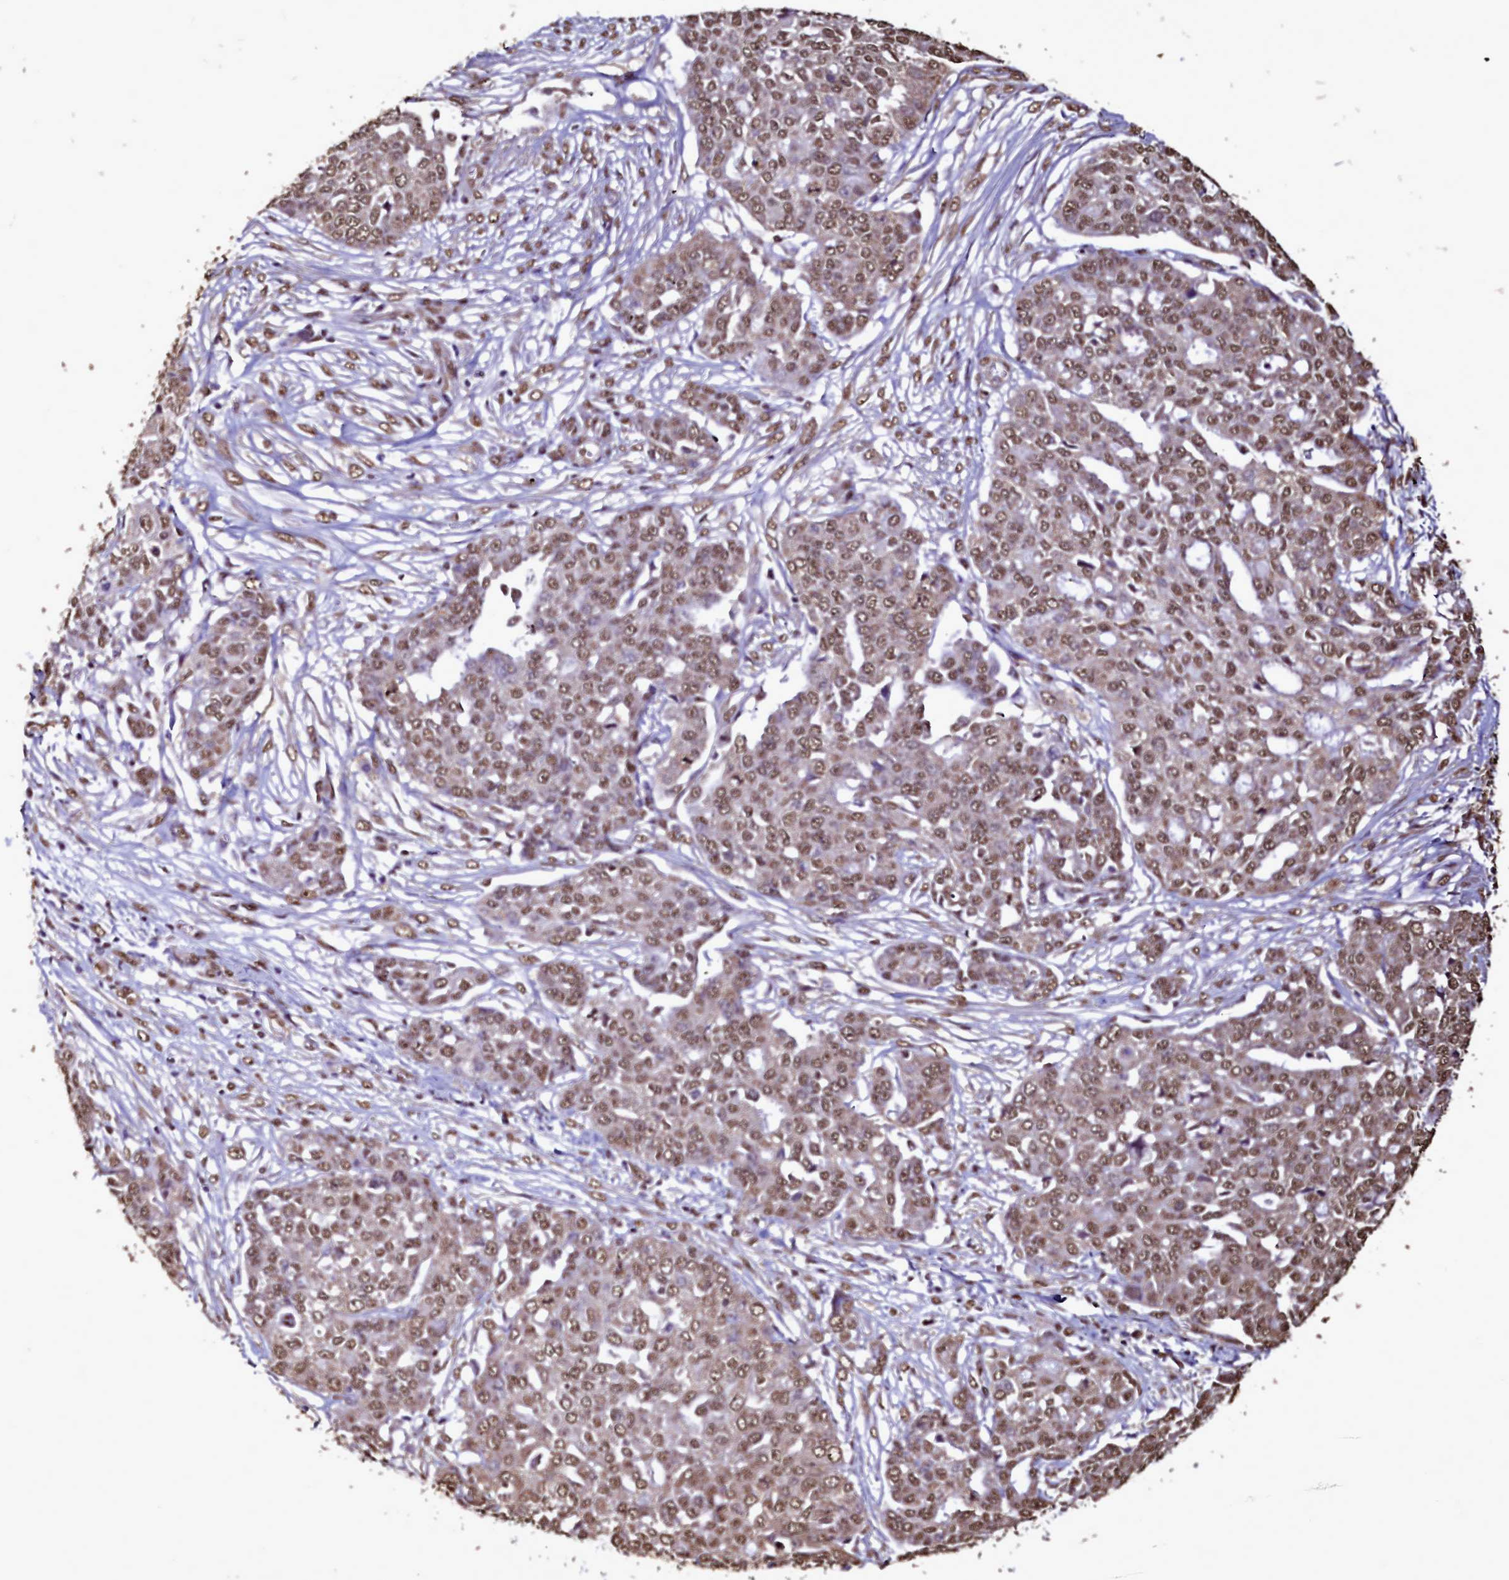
{"staining": {"intensity": "moderate", "quantity": ">75%", "location": "nuclear"}, "tissue": "ovarian cancer", "cell_type": "Tumor cells", "image_type": "cancer", "snomed": [{"axis": "morphology", "description": "Cystadenocarcinoma, serous, NOS"}, {"axis": "topography", "description": "Soft tissue"}, {"axis": "topography", "description": "Ovary"}], "caption": "Protein staining by immunohistochemistry (IHC) shows moderate nuclear positivity in approximately >75% of tumor cells in serous cystadenocarcinoma (ovarian).", "gene": "TRIP6", "patient": {"sex": "female", "age": 57}}